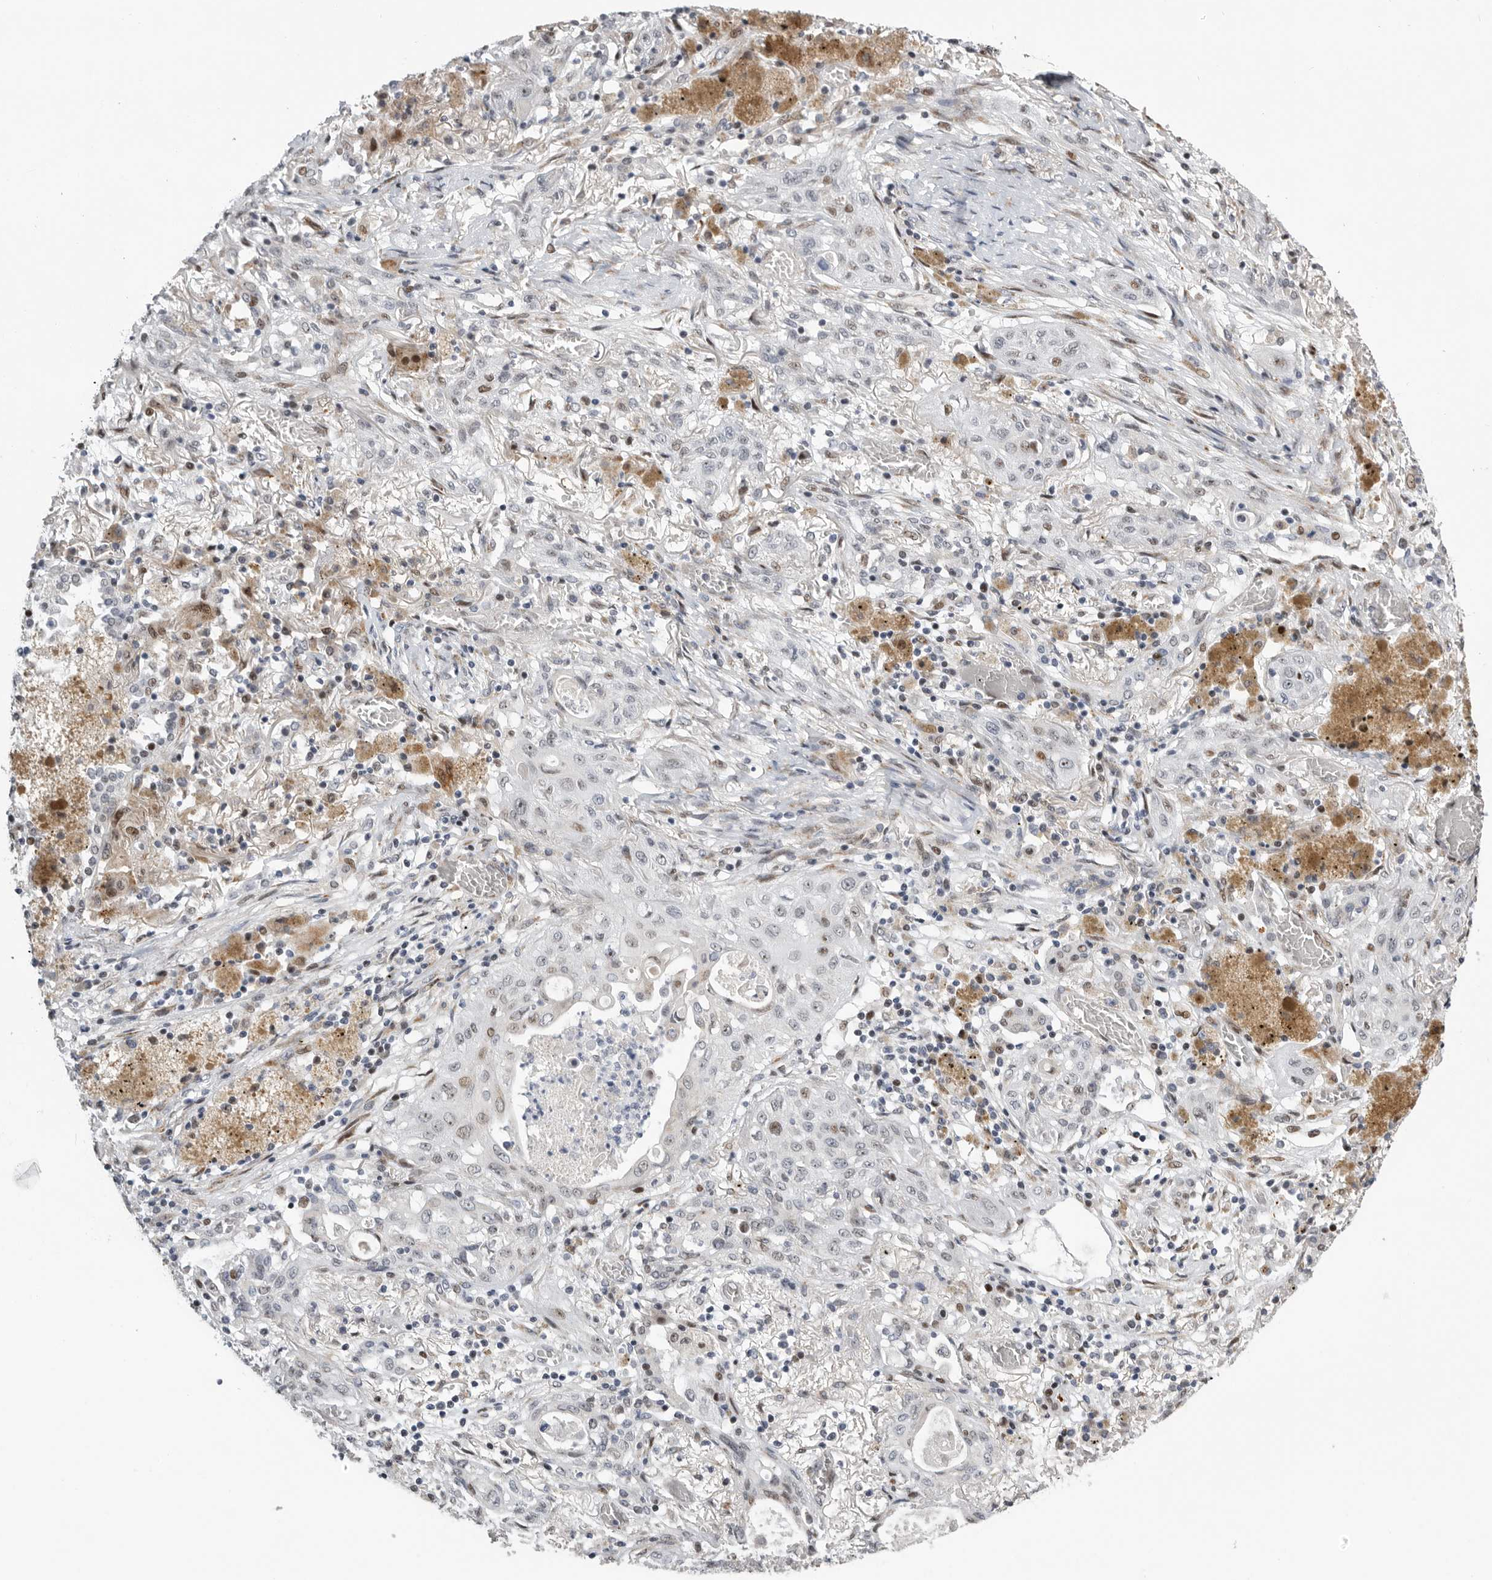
{"staining": {"intensity": "weak", "quantity": "<25%", "location": "nuclear"}, "tissue": "lung cancer", "cell_type": "Tumor cells", "image_type": "cancer", "snomed": [{"axis": "morphology", "description": "Squamous cell carcinoma, NOS"}, {"axis": "topography", "description": "Lung"}], "caption": "Tumor cells show no significant staining in lung cancer.", "gene": "PCMTD1", "patient": {"sex": "female", "age": 47}}